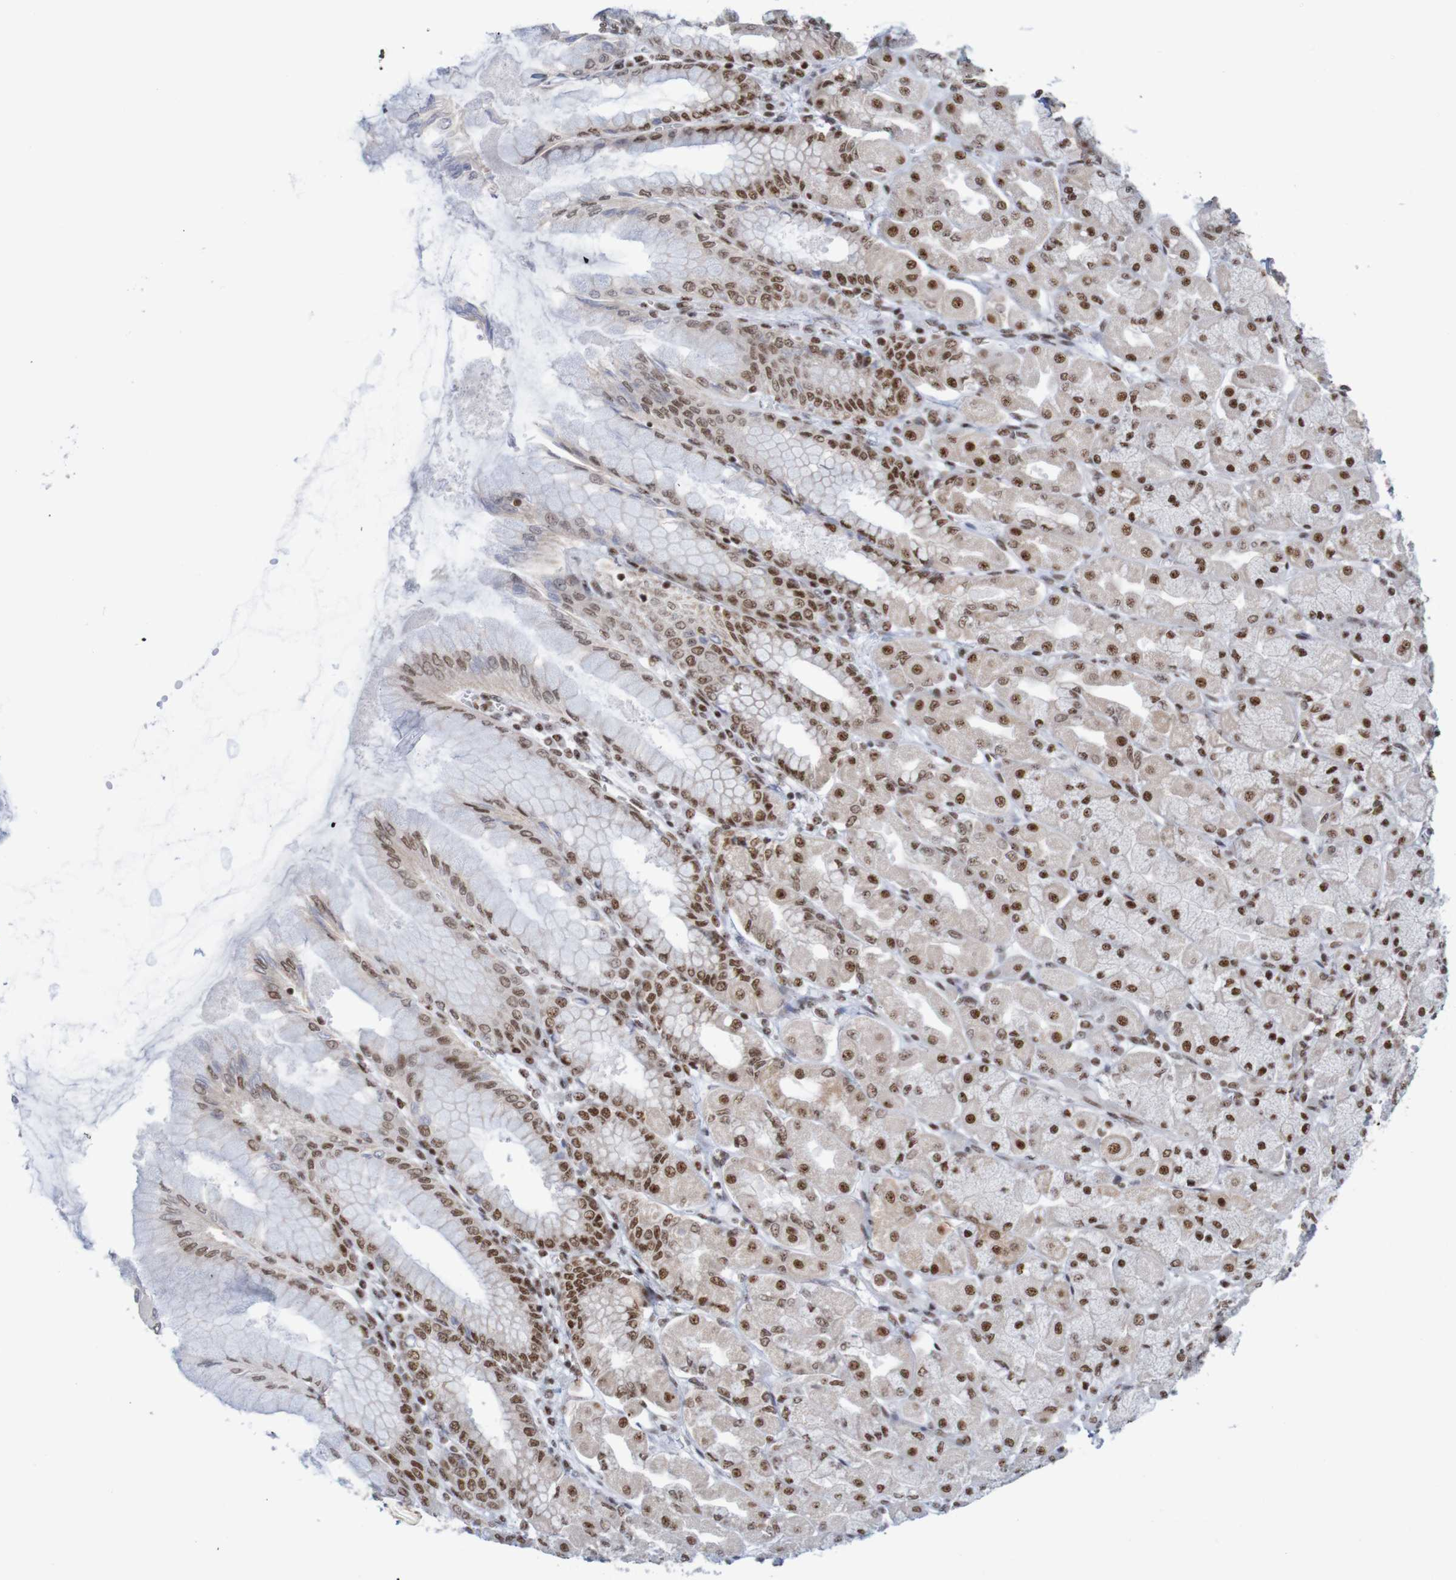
{"staining": {"intensity": "strong", "quantity": ">75%", "location": "nuclear"}, "tissue": "stomach", "cell_type": "Glandular cells", "image_type": "normal", "snomed": [{"axis": "morphology", "description": "Normal tissue, NOS"}, {"axis": "topography", "description": "Stomach, upper"}], "caption": "Brown immunohistochemical staining in normal stomach shows strong nuclear positivity in approximately >75% of glandular cells. Nuclei are stained in blue.", "gene": "THRAP3", "patient": {"sex": "female", "age": 56}}